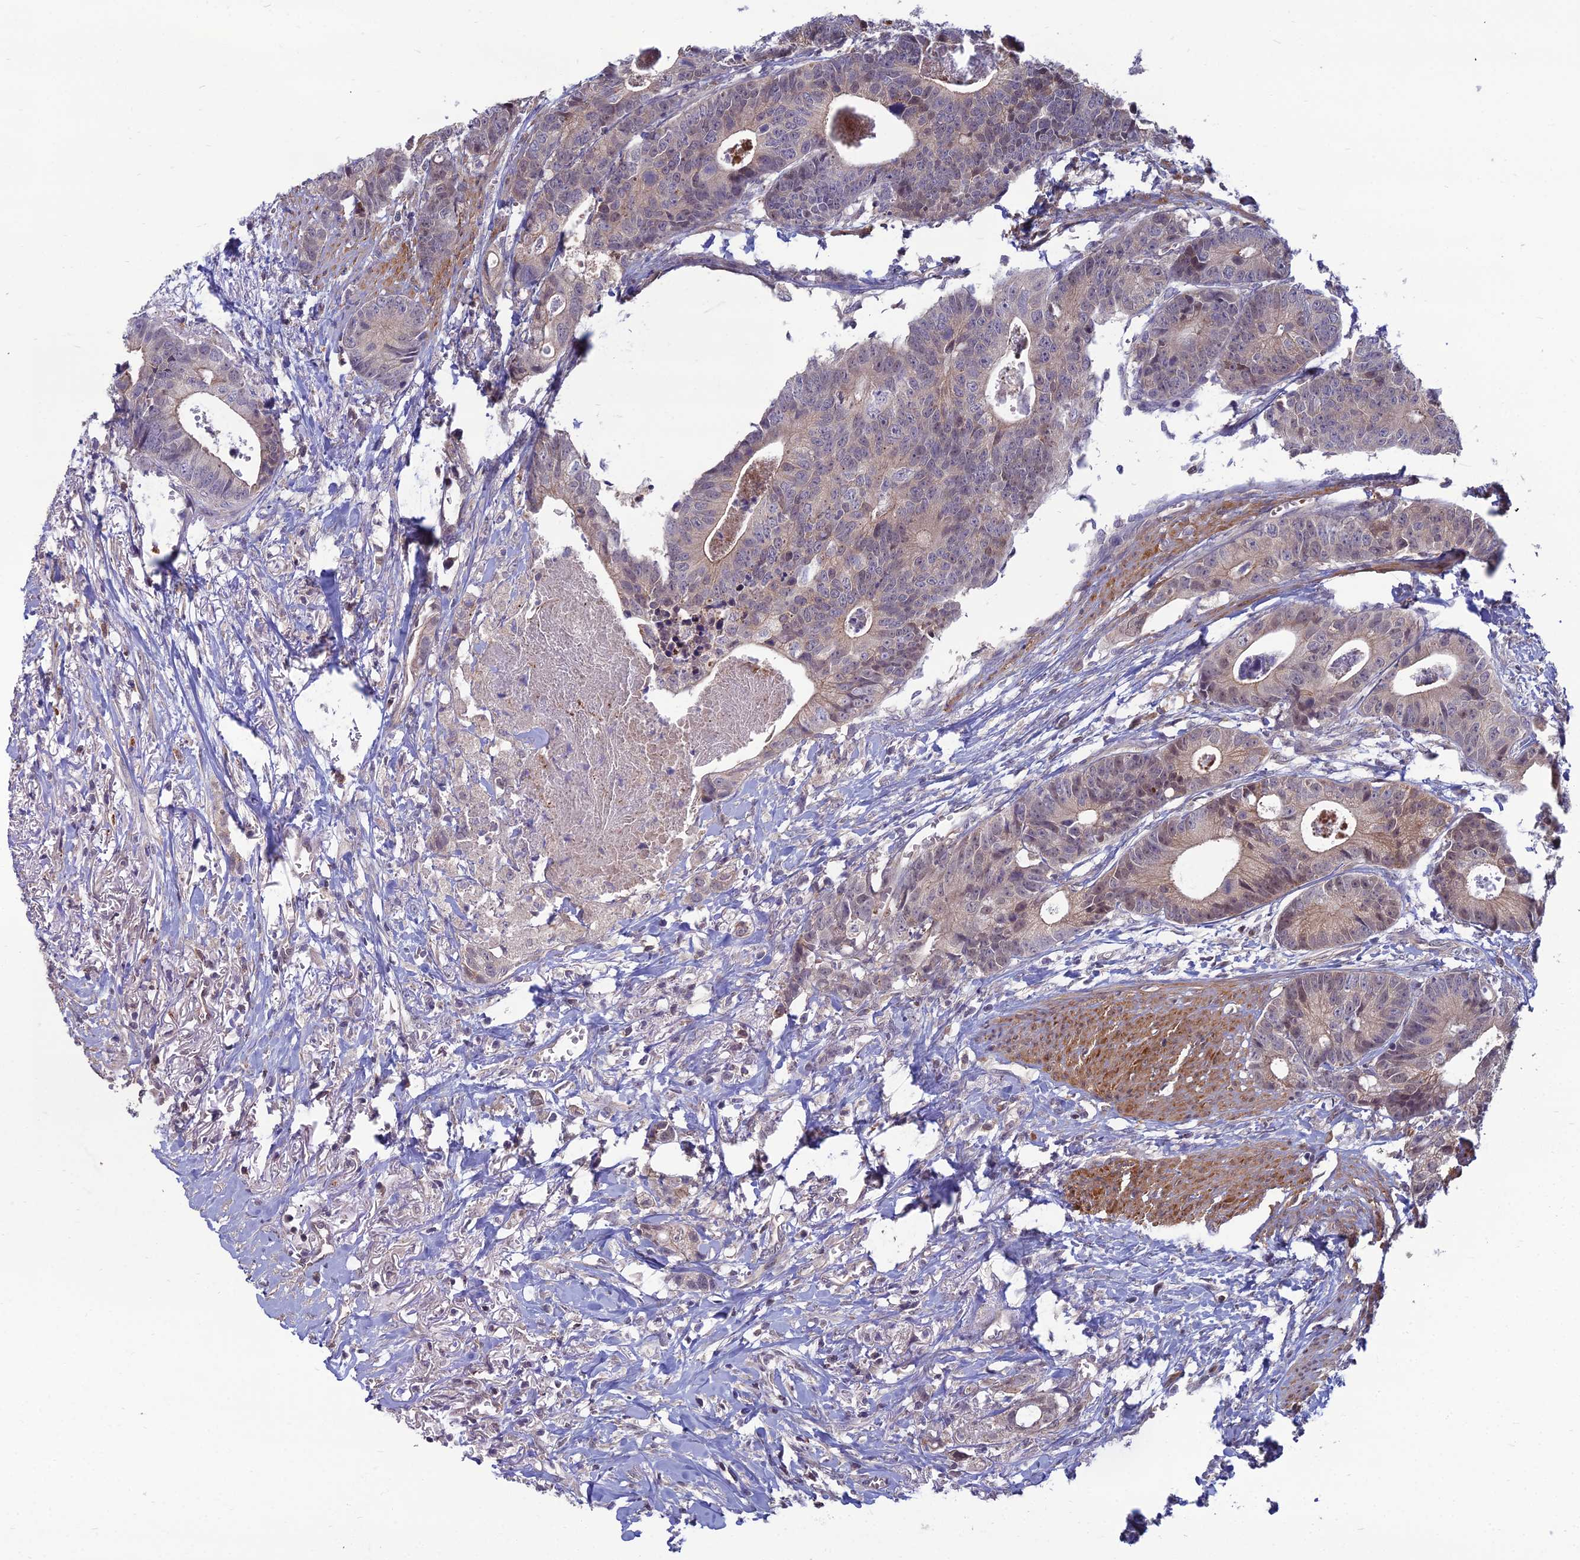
{"staining": {"intensity": "weak", "quantity": "<25%", "location": "cytoplasmic/membranous,nuclear"}, "tissue": "colorectal cancer", "cell_type": "Tumor cells", "image_type": "cancer", "snomed": [{"axis": "morphology", "description": "Adenocarcinoma, NOS"}, {"axis": "topography", "description": "Colon"}], "caption": "This is an IHC photomicrograph of human colorectal cancer. There is no staining in tumor cells.", "gene": "OPA3", "patient": {"sex": "female", "age": 57}}